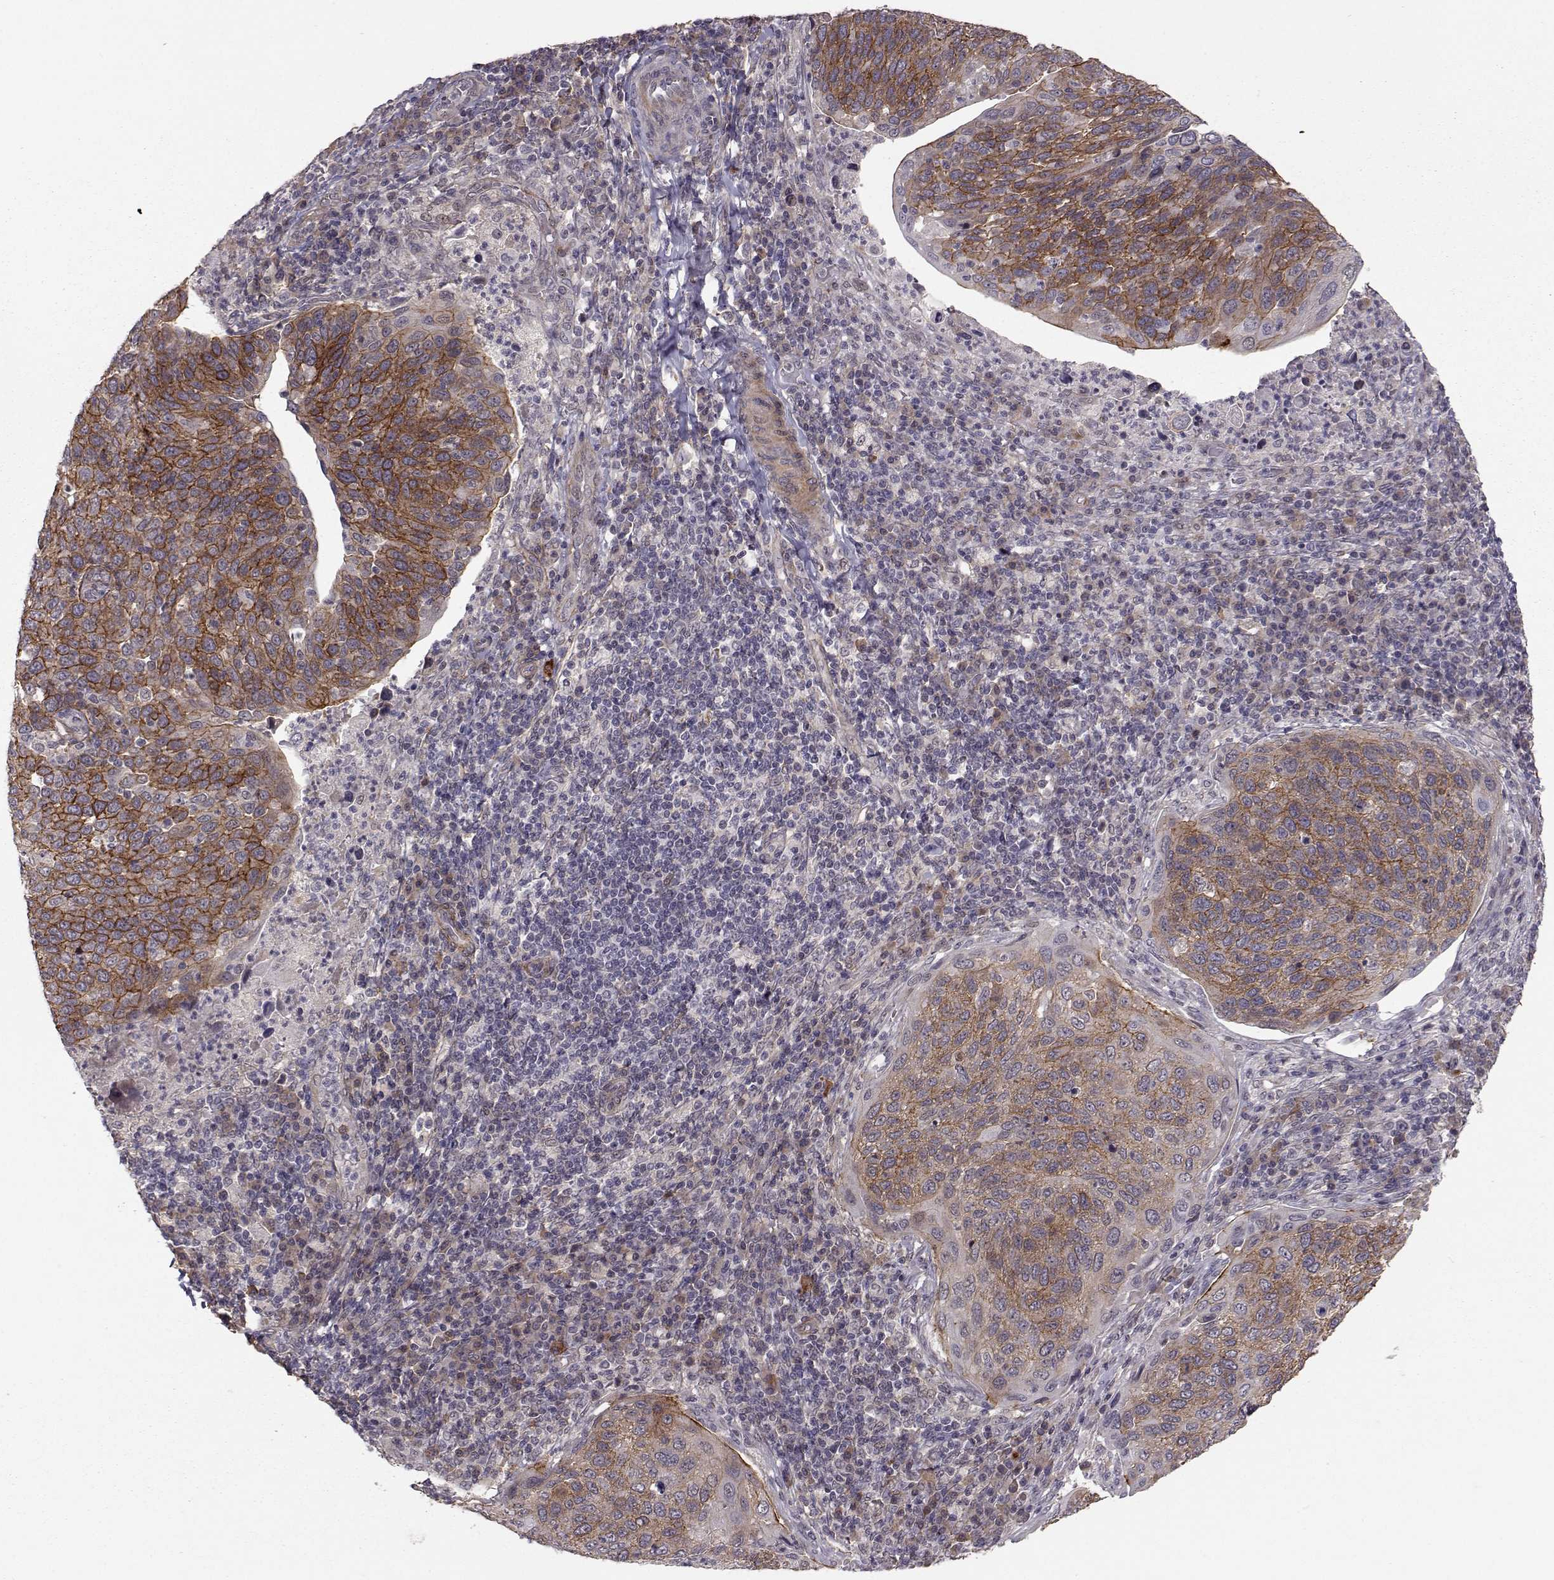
{"staining": {"intensity": "strong", "quantity": "25%-75%", "location": "cytoplasmic/membranous"}, "tissue": "cervical cancer", "cell_type": "Tumor cells", "image_type": "cancer", "snomed": [{"axis": "morphology", "description": "Squamous cell carcinoma, NOS"}, {"axis": "topography", "description": "Cervix"}], "caption": "Immunohistochemical staining of human cervical cancer (squamous cell carcinoma) demonstrates high levels of strong cytoplasmic/membranous protein expression in approximately 25%-75% of tumor cells.", "gene": "PLEKHG3", "patient": {"sex": "female", "age": 54}}